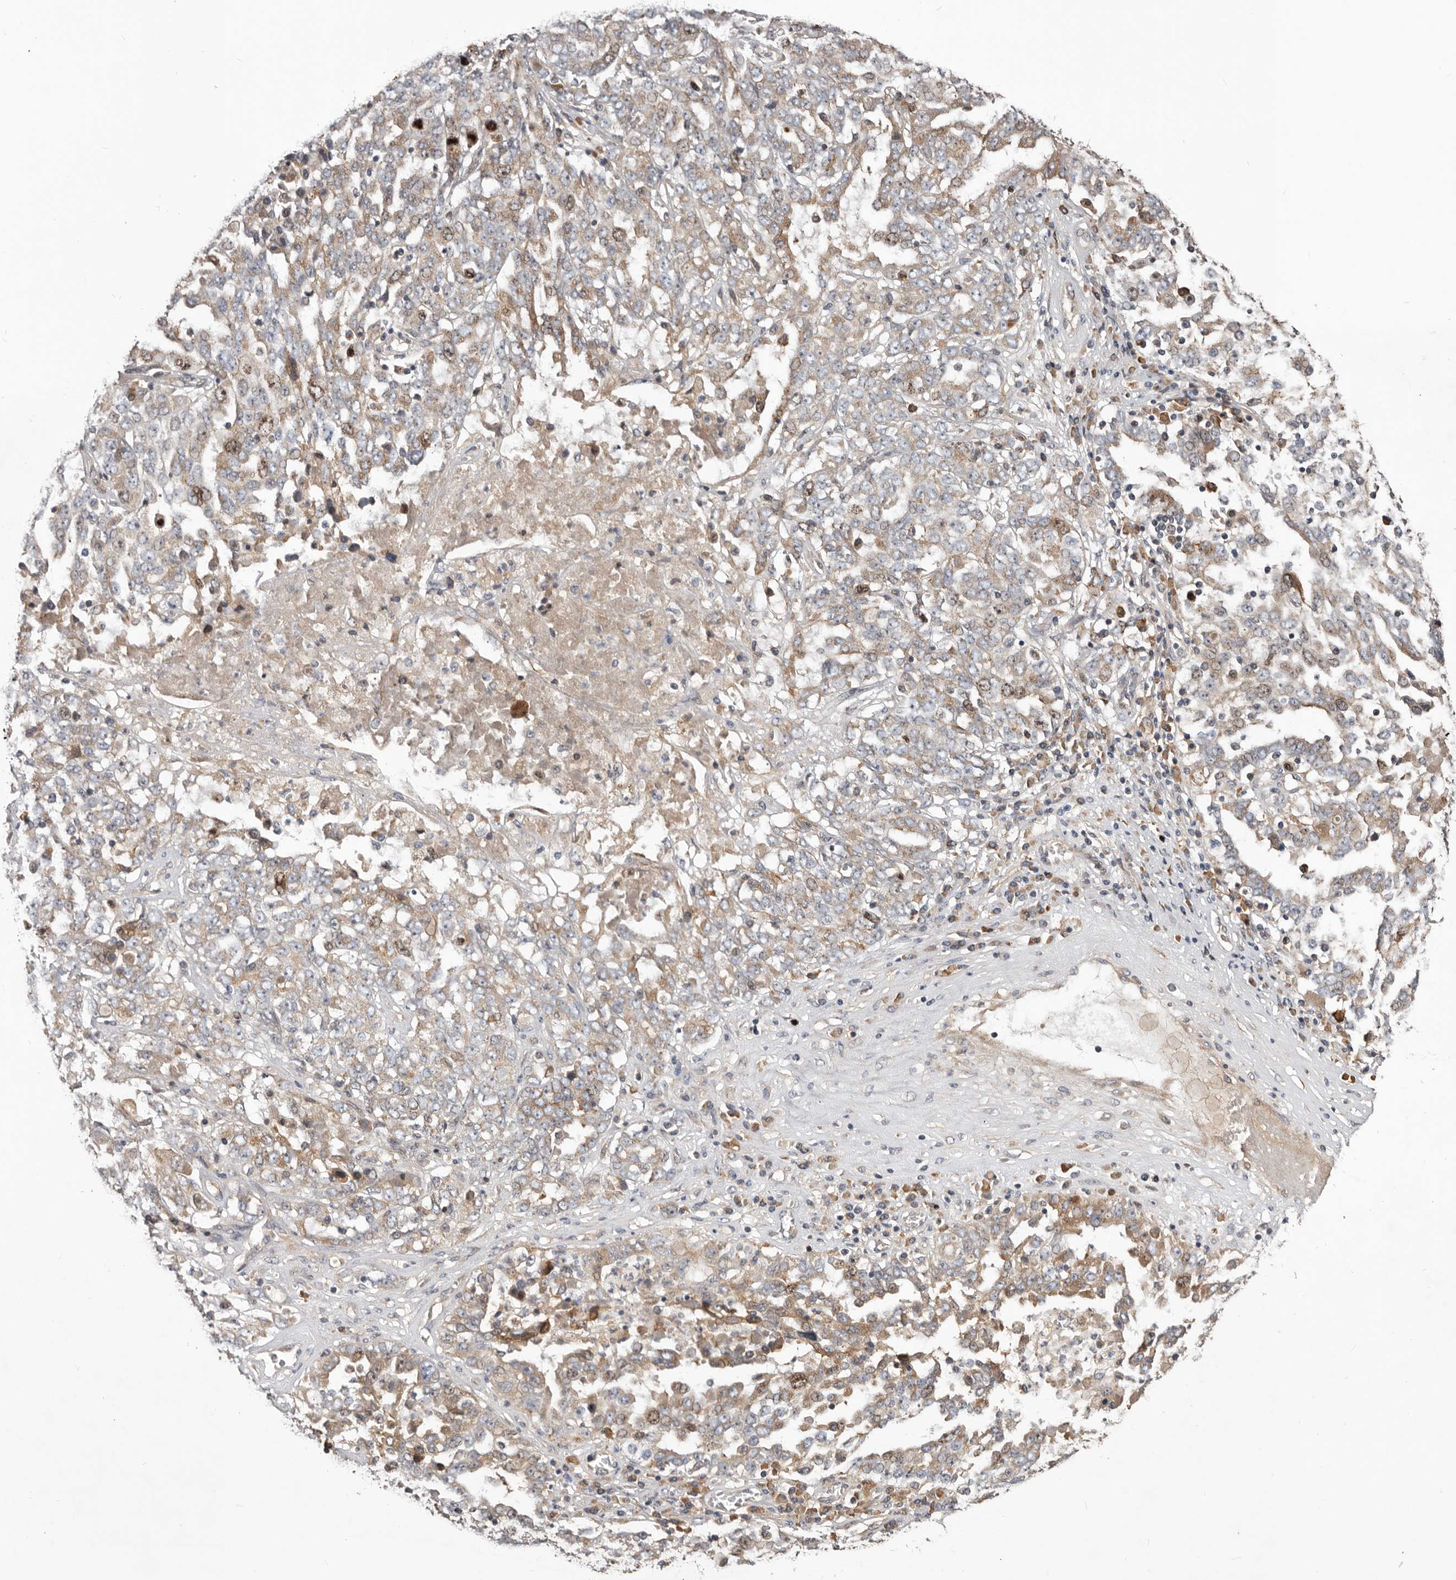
{"staining": {"intensity": "moderate", "quantity": "25%-75%", "location": "cytoplasmic/membranous"}, "tissue": "ovarian cancer", "cell_type": "Tumor cells", "image_type": "cancer", "snomed": [{"axis": "morphology", "description": "Carcinoma, endometroid"}, {"axis": "topography", "description": "Ovary"}], "caption": "Immunohistochemistry micrograph of human ovarian cancer (endometroid carcinoma) stained for a protein (brown), which displays medium levels of moderate cytoplasmic/membranous staining in approximately 25%-75% of tumor cells.", "gene": "CDCA8", "patient": {"sex": "female", "age": 62}}